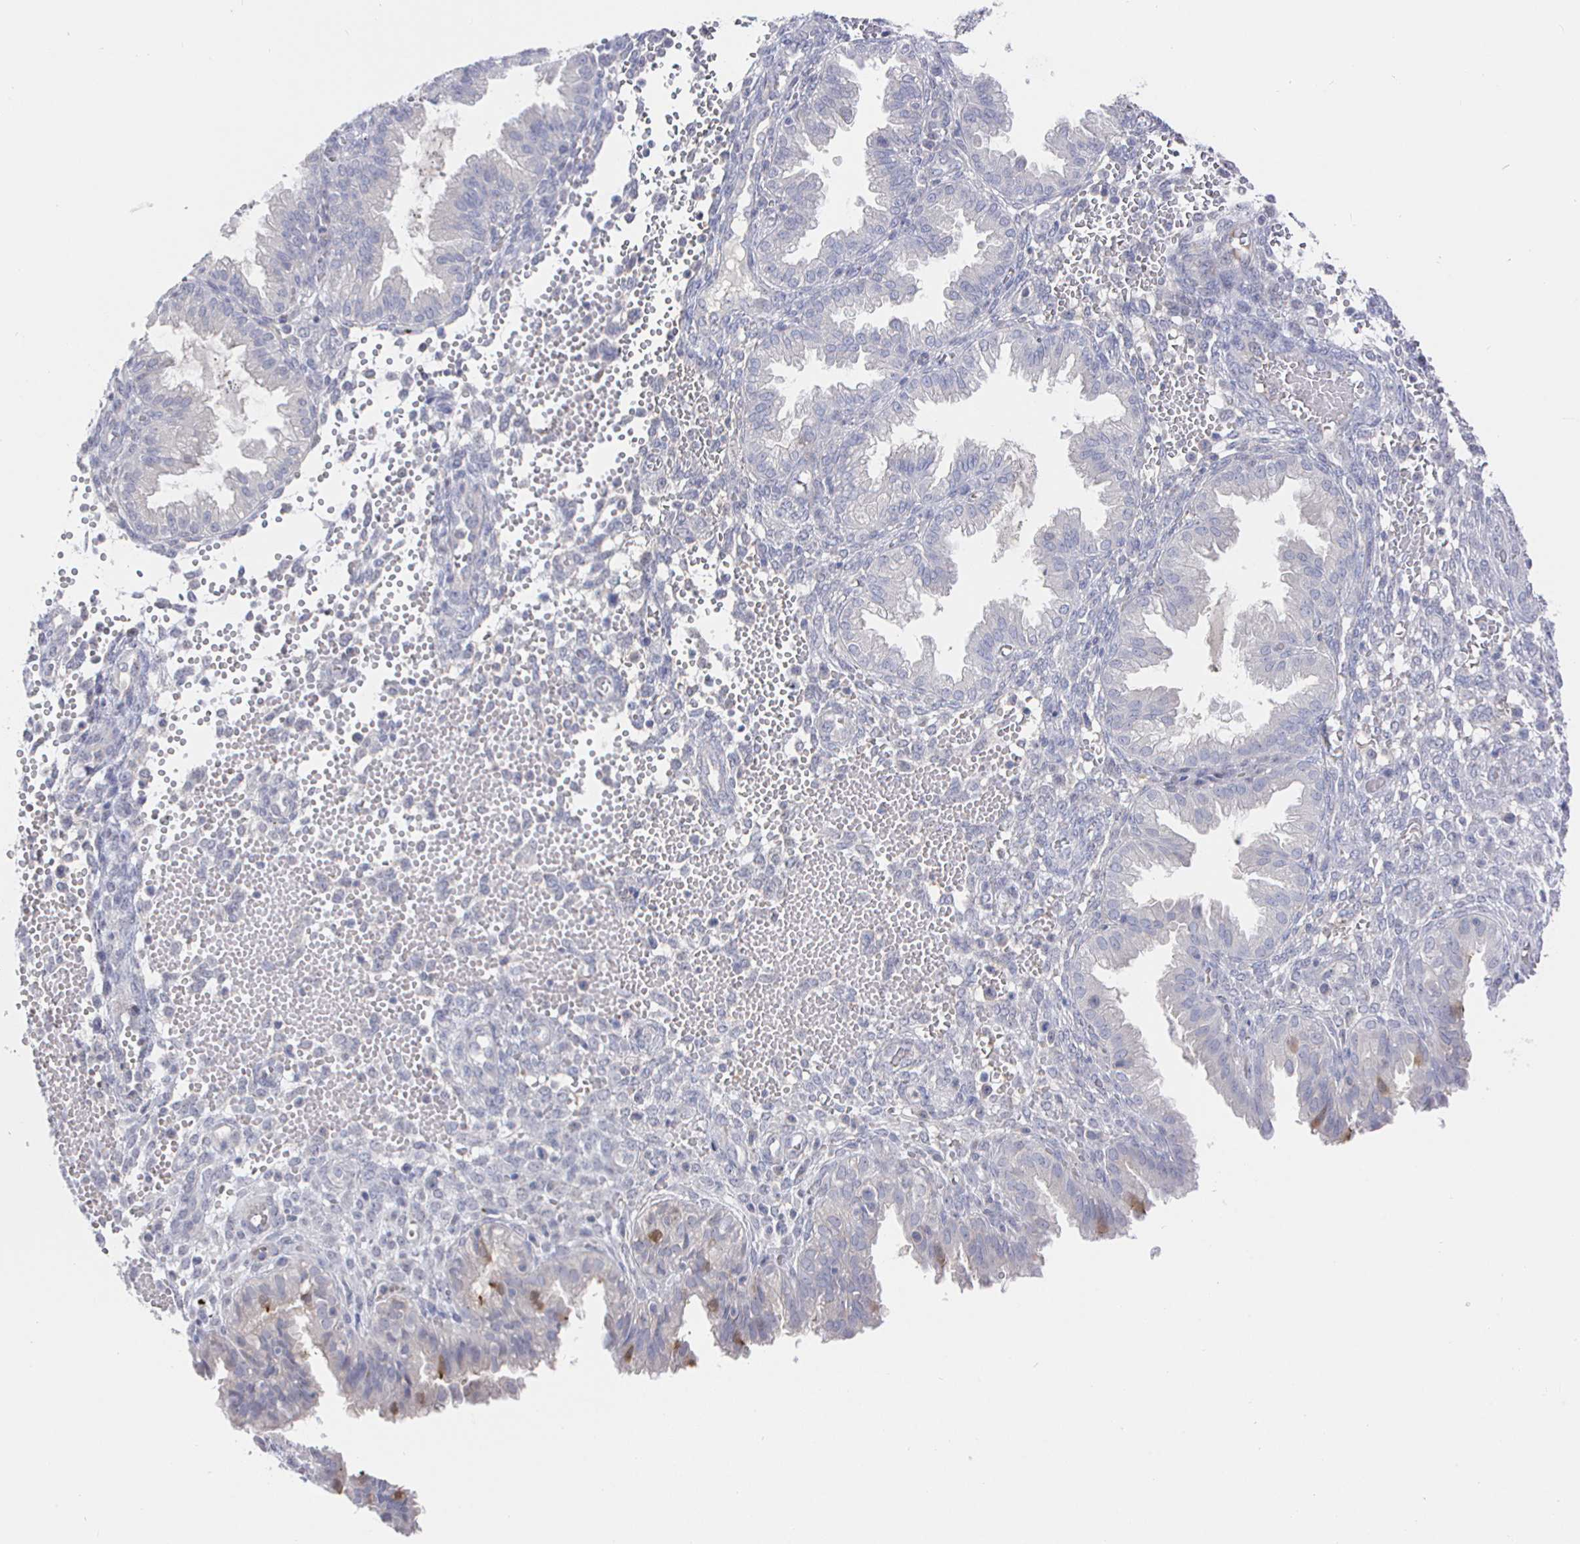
{"staining": {"intensity": "negative", "quantity": "none", "location": "none"}, "tissue": "endometrium", "cell_type": "Cells in endometrial stroma", "image_type": "normal", "snomed": [{"axis": "morphology", "description": "Normal tissue, NOS"}, {"axis": "topography", "description": "Endometrium"}], "caption": "This is an IHC histopathology image of benign endometrium. There is no expression in cells in endometrial stroma.", "gene": "LRRC23", "patient": {"sex": "female", "age": 33}}